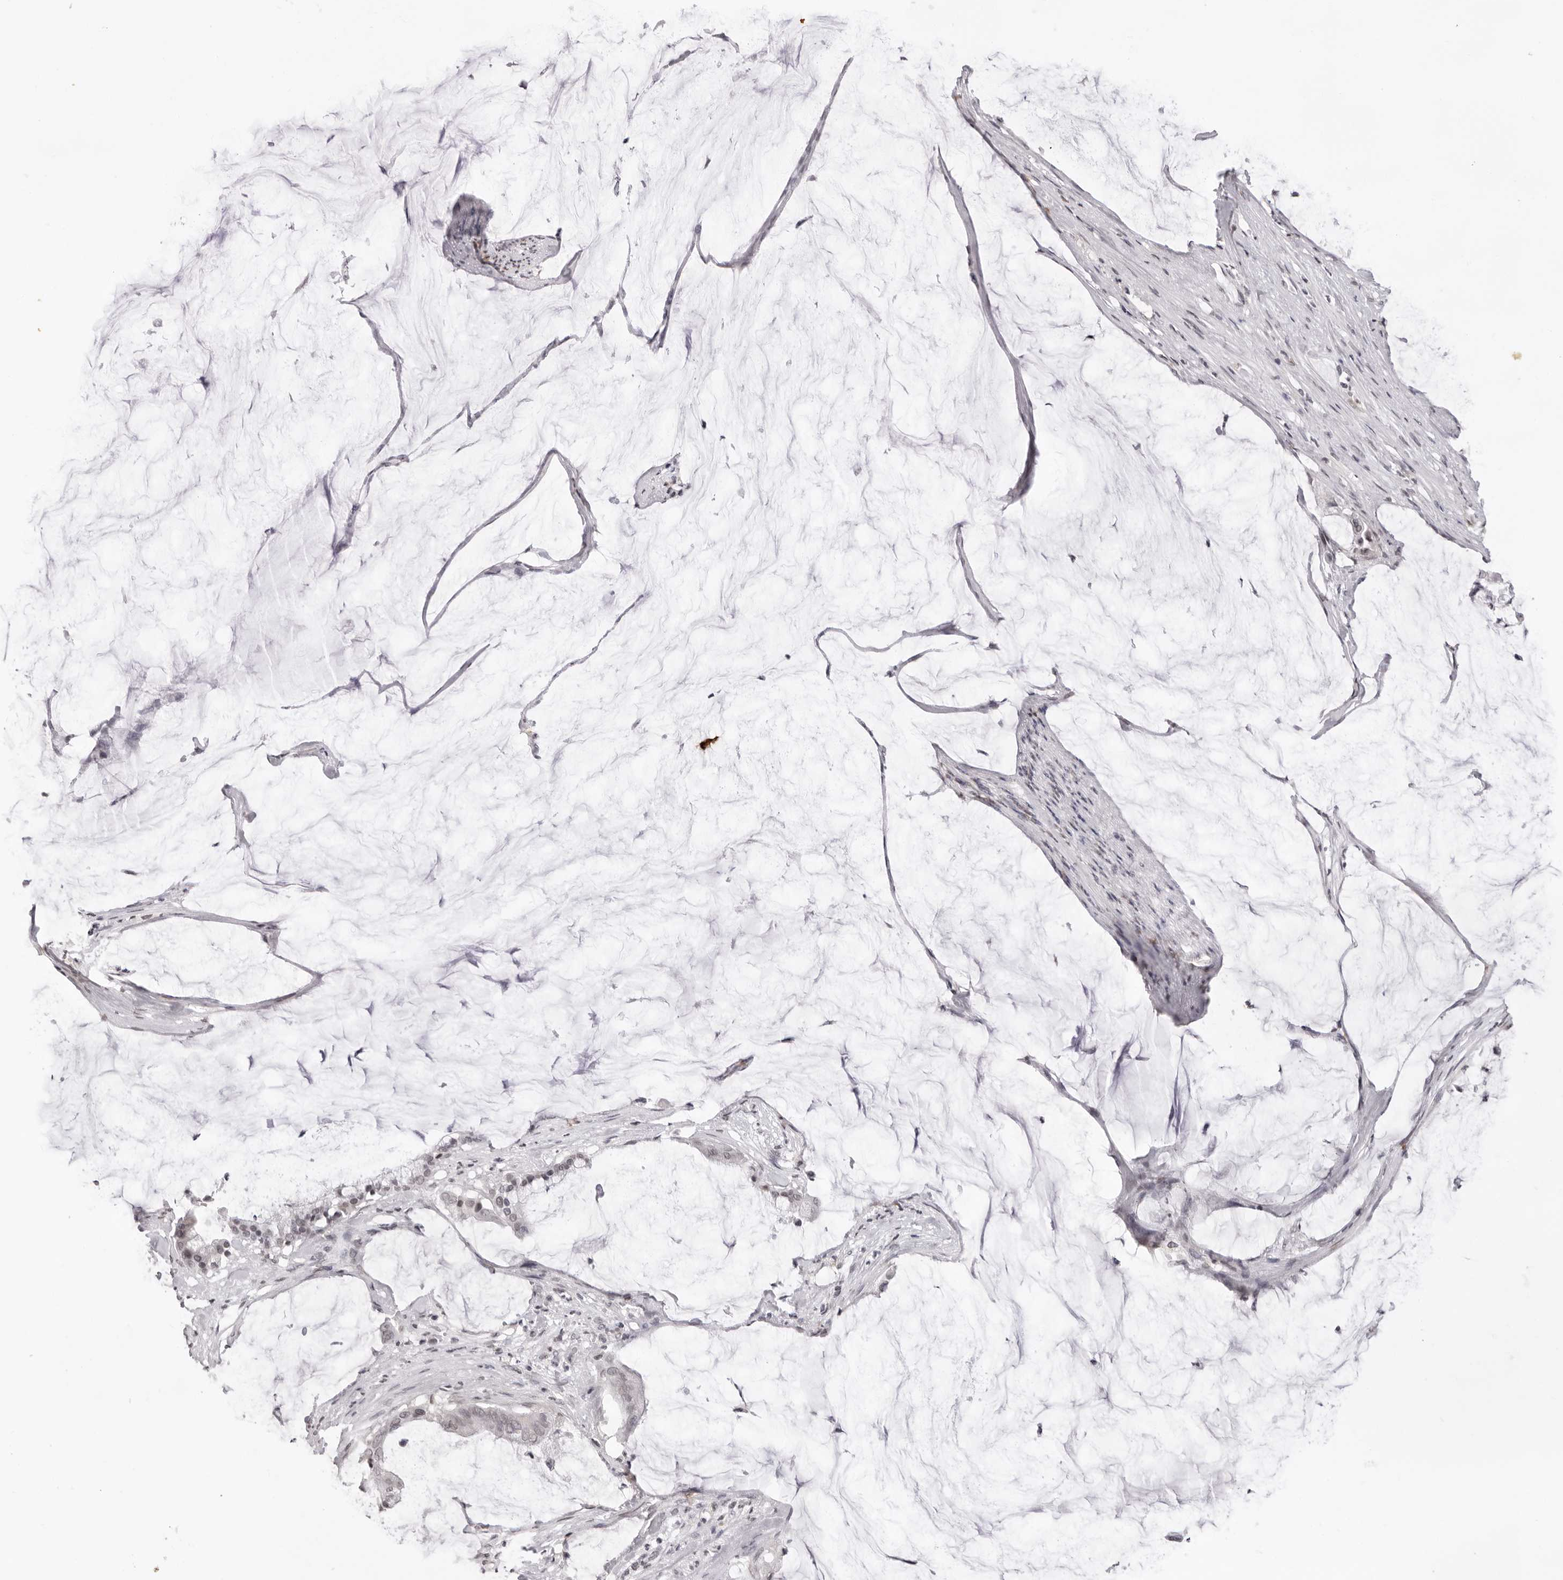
{"staining": {"intensity": "negative", "quantity": "none", "location": "none"}, "tissue": "pancreatic cancer", "cell_type": "Tumor cells", "image_type": "cancer", "snomed": [{"axis": "morphology", "description": "Adenocarcinoma, NOS"}, {"axis": "topography", "description": "Pancreas"}], "caption": "A histopathology image of pancreatic cancer stained for a protein reveals no brown staining in tumor cells.", "gene": "NTM", "patient": {"sex": "male", "age": 41}}